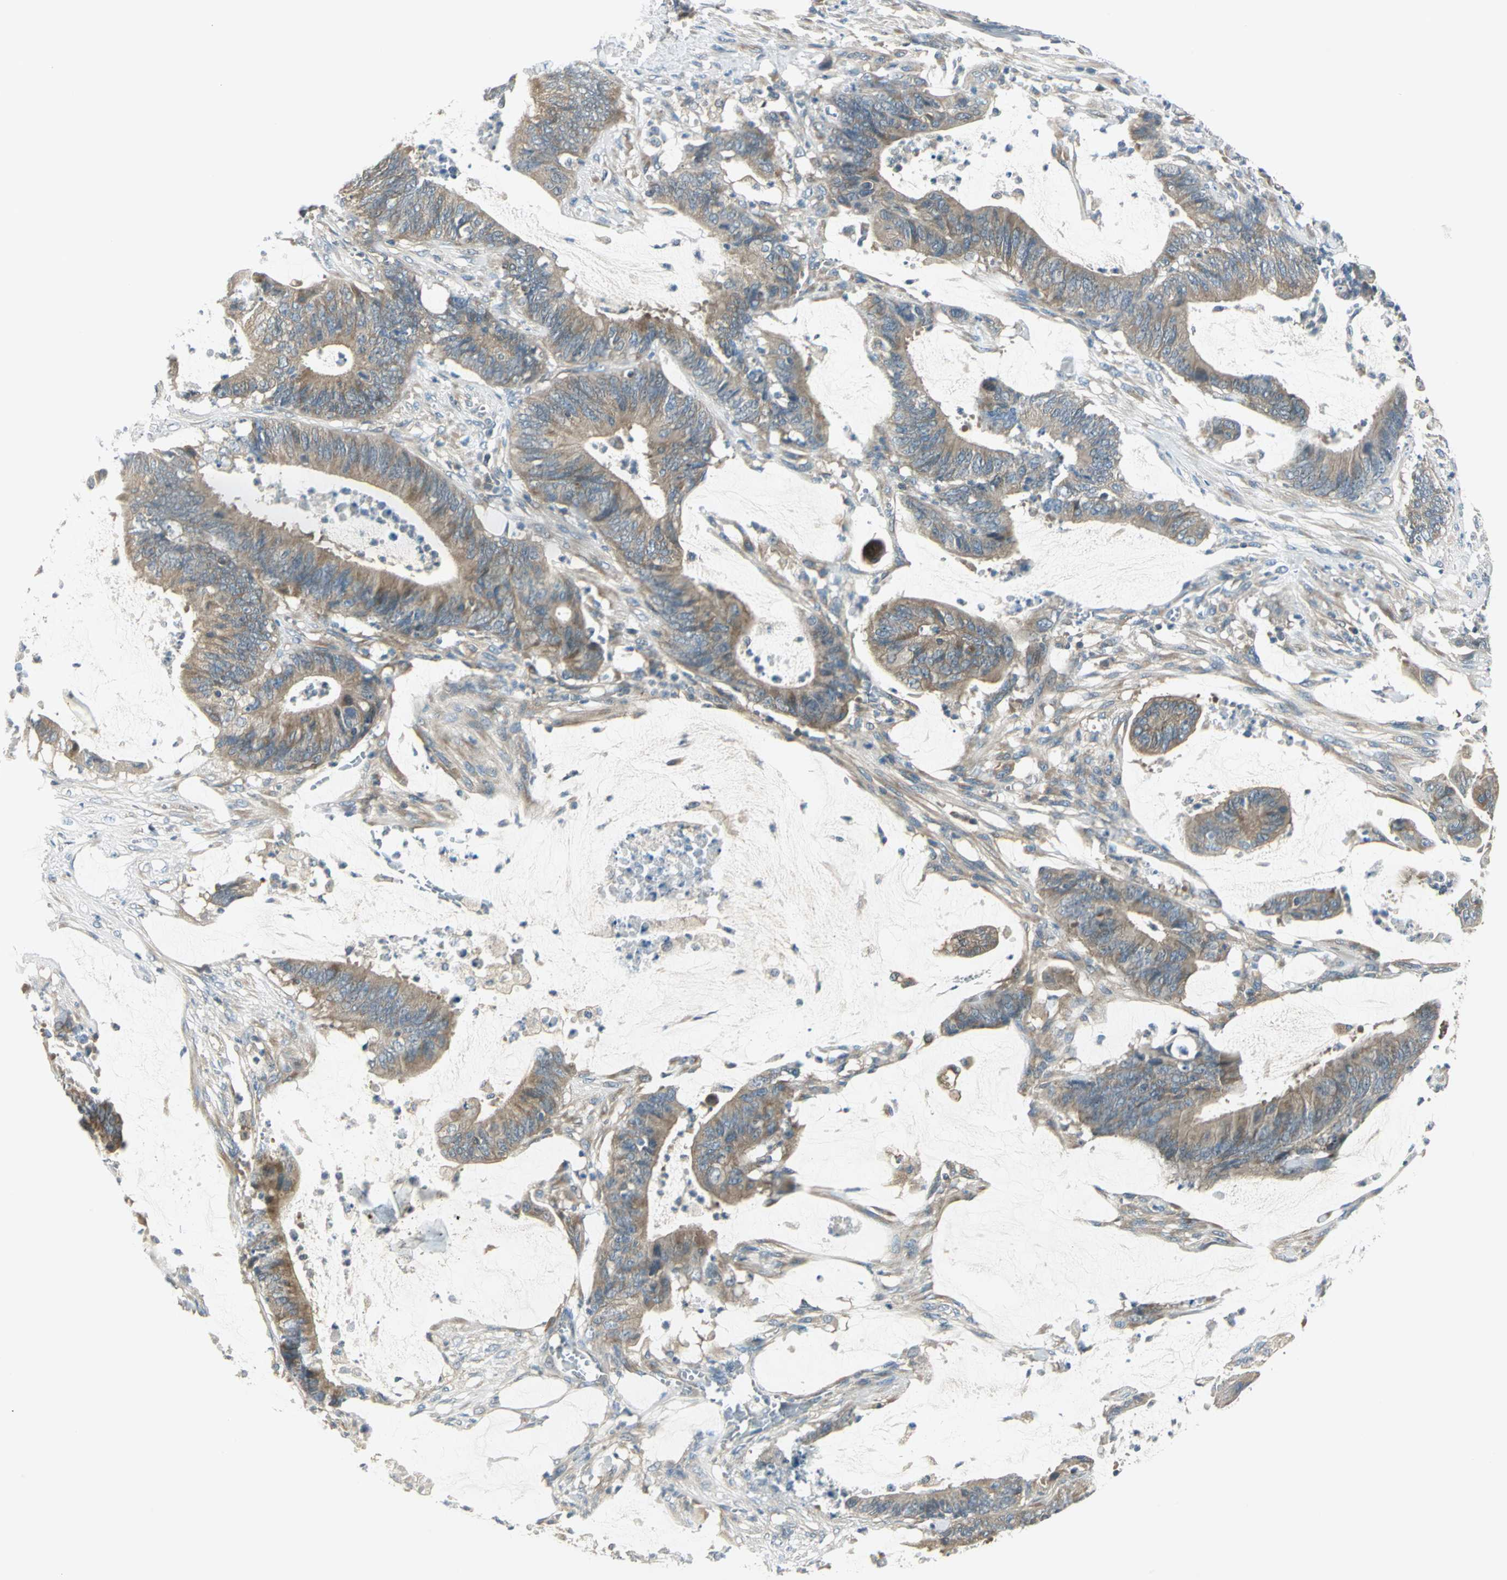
{"staining": {"intensity": "moderate", "quantity": ">75%", "location": "cytoplasmic/membranous"}, "tissue": "colorectal cancer", "cell_type": "Tumor cells", "image_type": "cancer", "snomed": [{"axis": "morphology", "description": "Adenocarcinoma, NOS"}, {"axis": "topography", "description": "Rectum"}], "caption": "The photomicrograph demonstrates immunohistochemical staining of colorectal cancer. There is moderate cytoplasmic/membranous staining is appreciated in about >75% of tumor cells. (DAB (3,3'-diaminobenzidine) IHC with brightfield microscopy, high magnification).", "gene": "PRKAA1", "patient": {"sex": "female", "age": 66}}